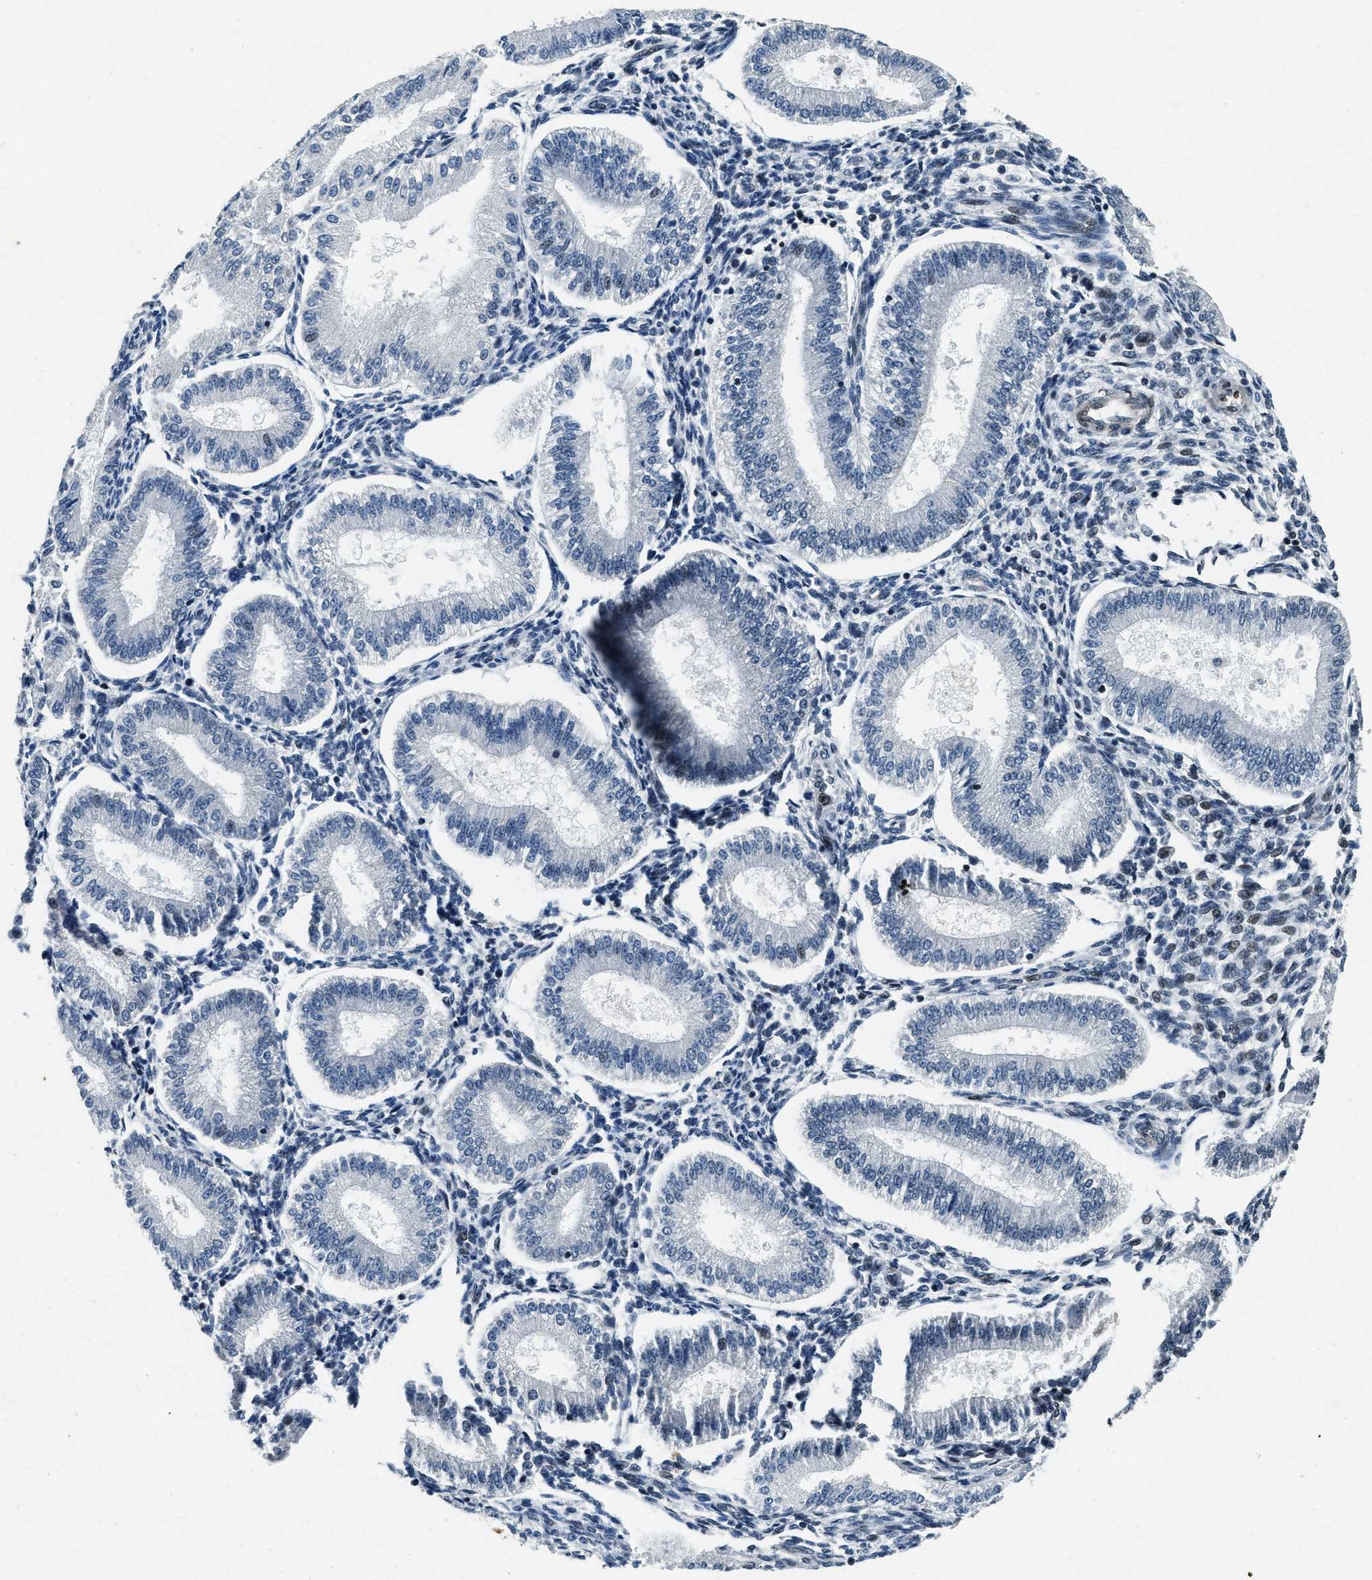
{"staining": {"intensity": "negative", "quantity": "none", "location": "none"}, "tissue": "endometrium", "cell_type": "Cells in endometrial stroma", "image_type": "normal", "snomed": [{"axis": "morphology", "description": "Normal tissue, NOS"}, {"axis": "topography", "description": "Endometrium"}], "caption": "The image reveals no significant expression in cells in endometrial stroma of endometrium. (DAB immunohistochemistry (IHC) with hematoxylin counter stain).", "gene": "ZC3HC1", "patient": {"sex": "female", "age": 39}}